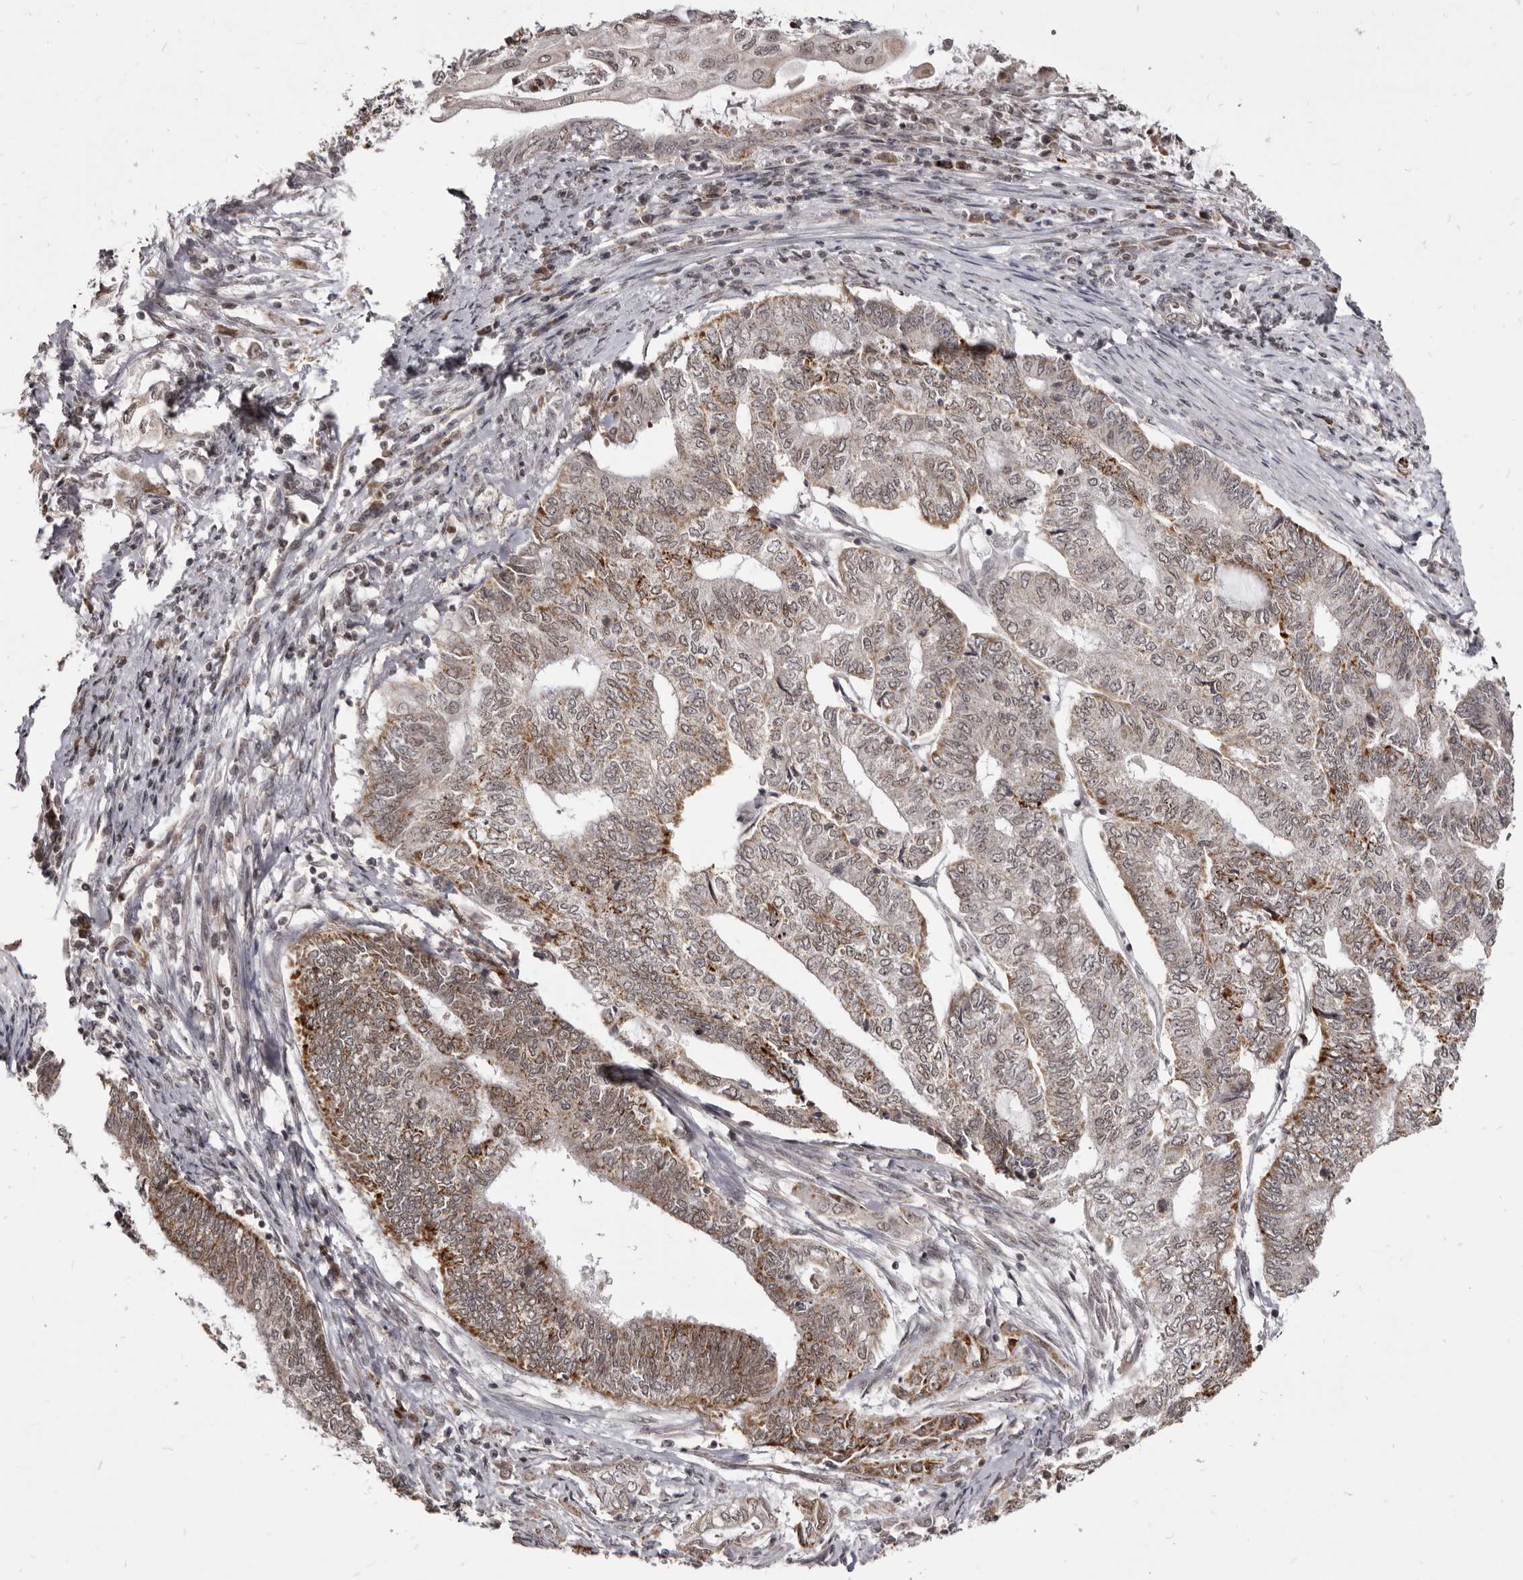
{"staining": {"intensity": "moderate", "quantity": "<25%", "location": "cytoplasmic/membranous"}, "tissue": "endometrial cancer", "cell_type": "Tumor cells", "image_type": "cancer", "snomed": [{"axis": "morphology", "description": "Adenocarcinoma, NOS"}, {"axis": "topography", "description": "Uterus"}, {"axis": "topography", "description": "Endometrium"}], "caption": "The image demonstrates staining of adenocarcinoma (endometrial), revealing moderate cytoplasmic/membranous protein positivity (brown color) within tumor cells.", "gene": "THUMPD1", "patient": {"sex": "female", "age": 70}}